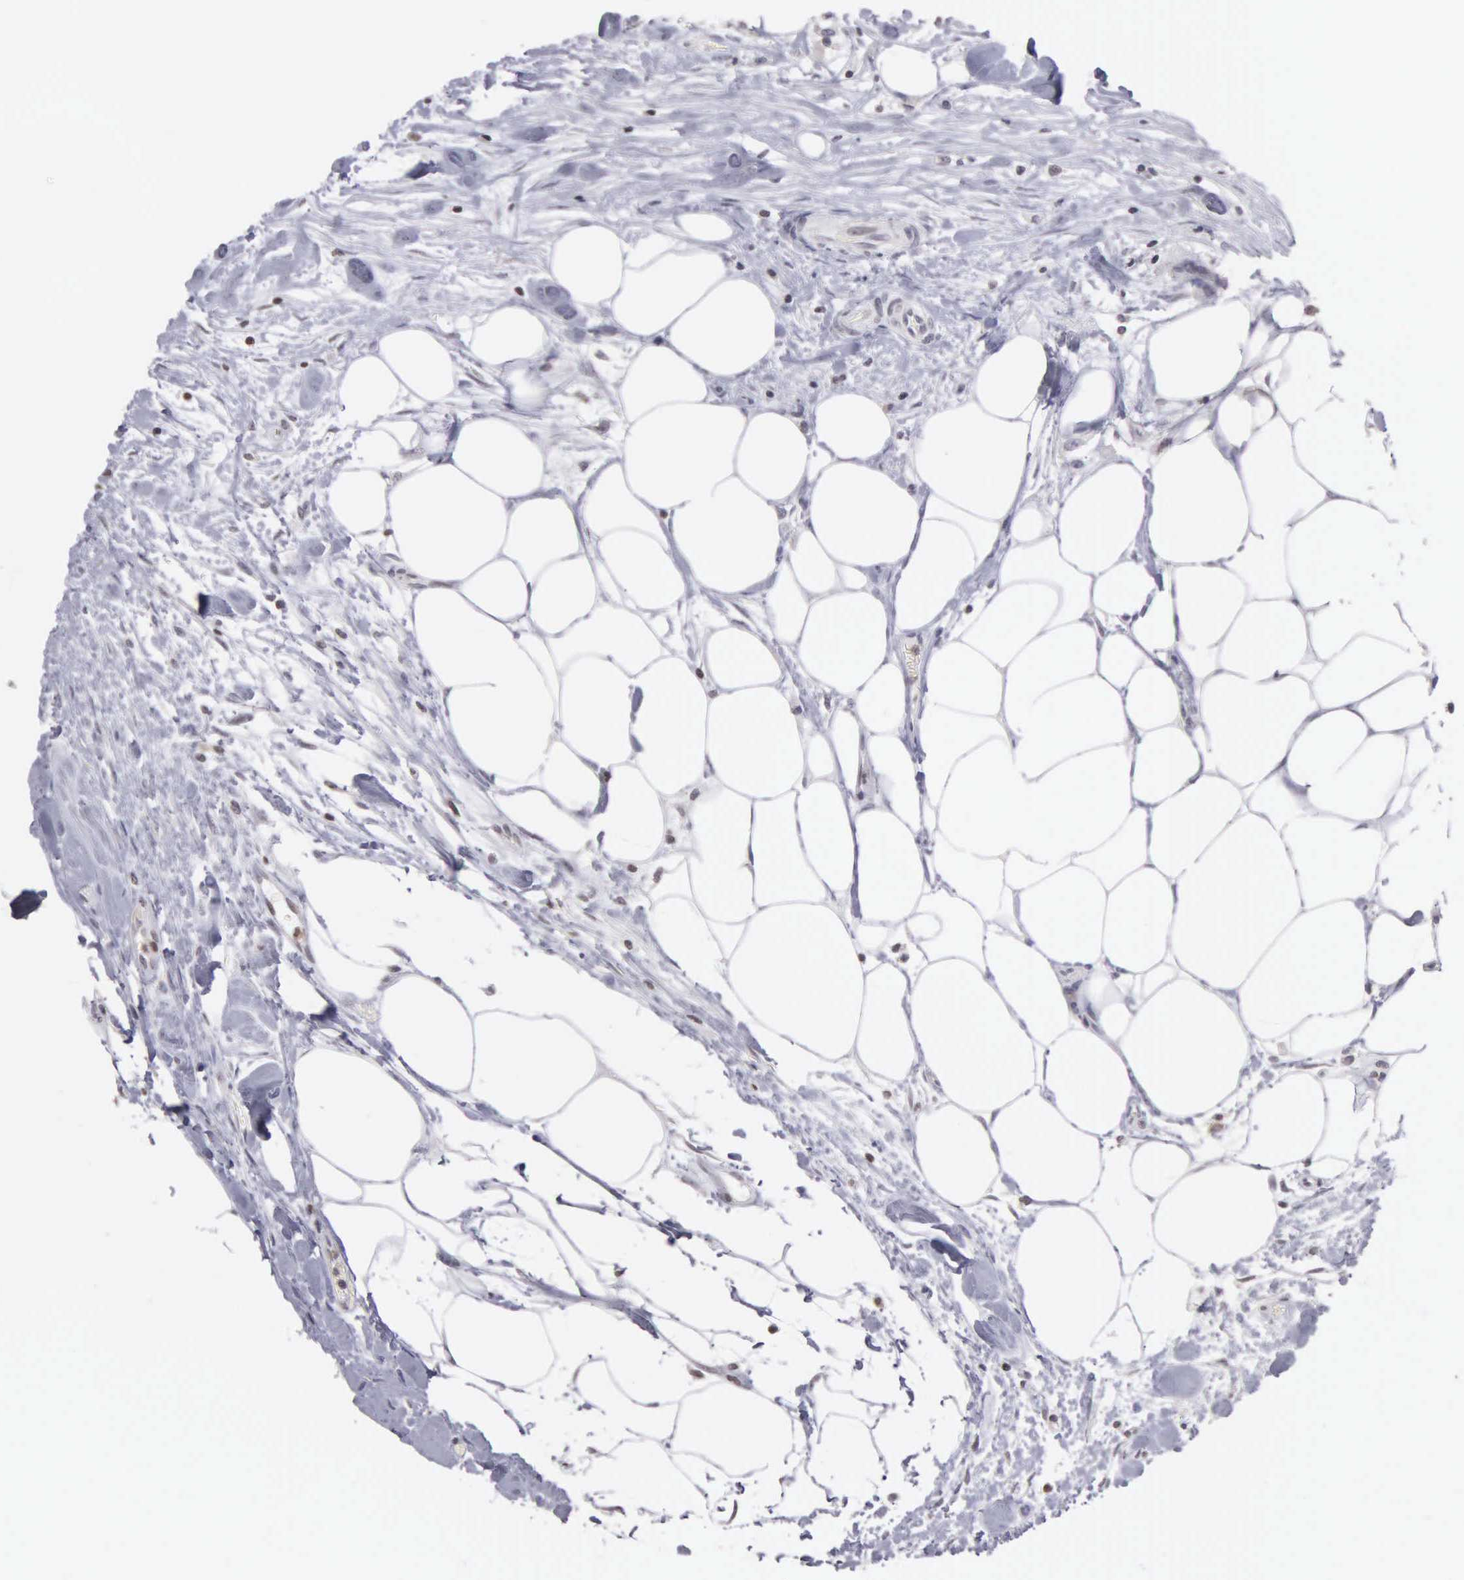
{"staining": {"intensity": "negative", "quantity": "none", "location": "none"}, "tissue": "colorectal cancer", "cell_type": "Tumor cells", "image_type": "cancer", "snomed": [{"axis": "morphology", "description": "Adenocarcinoma, NOS"}, {"axis": "topography", "description": "Rectum"}], "caption": "The micrograph exhibits no staining of tumor cells in adenocarcinoma (colorectal).", "gene": "BRD1", "patient": {"sex": "female", "age": 57}}